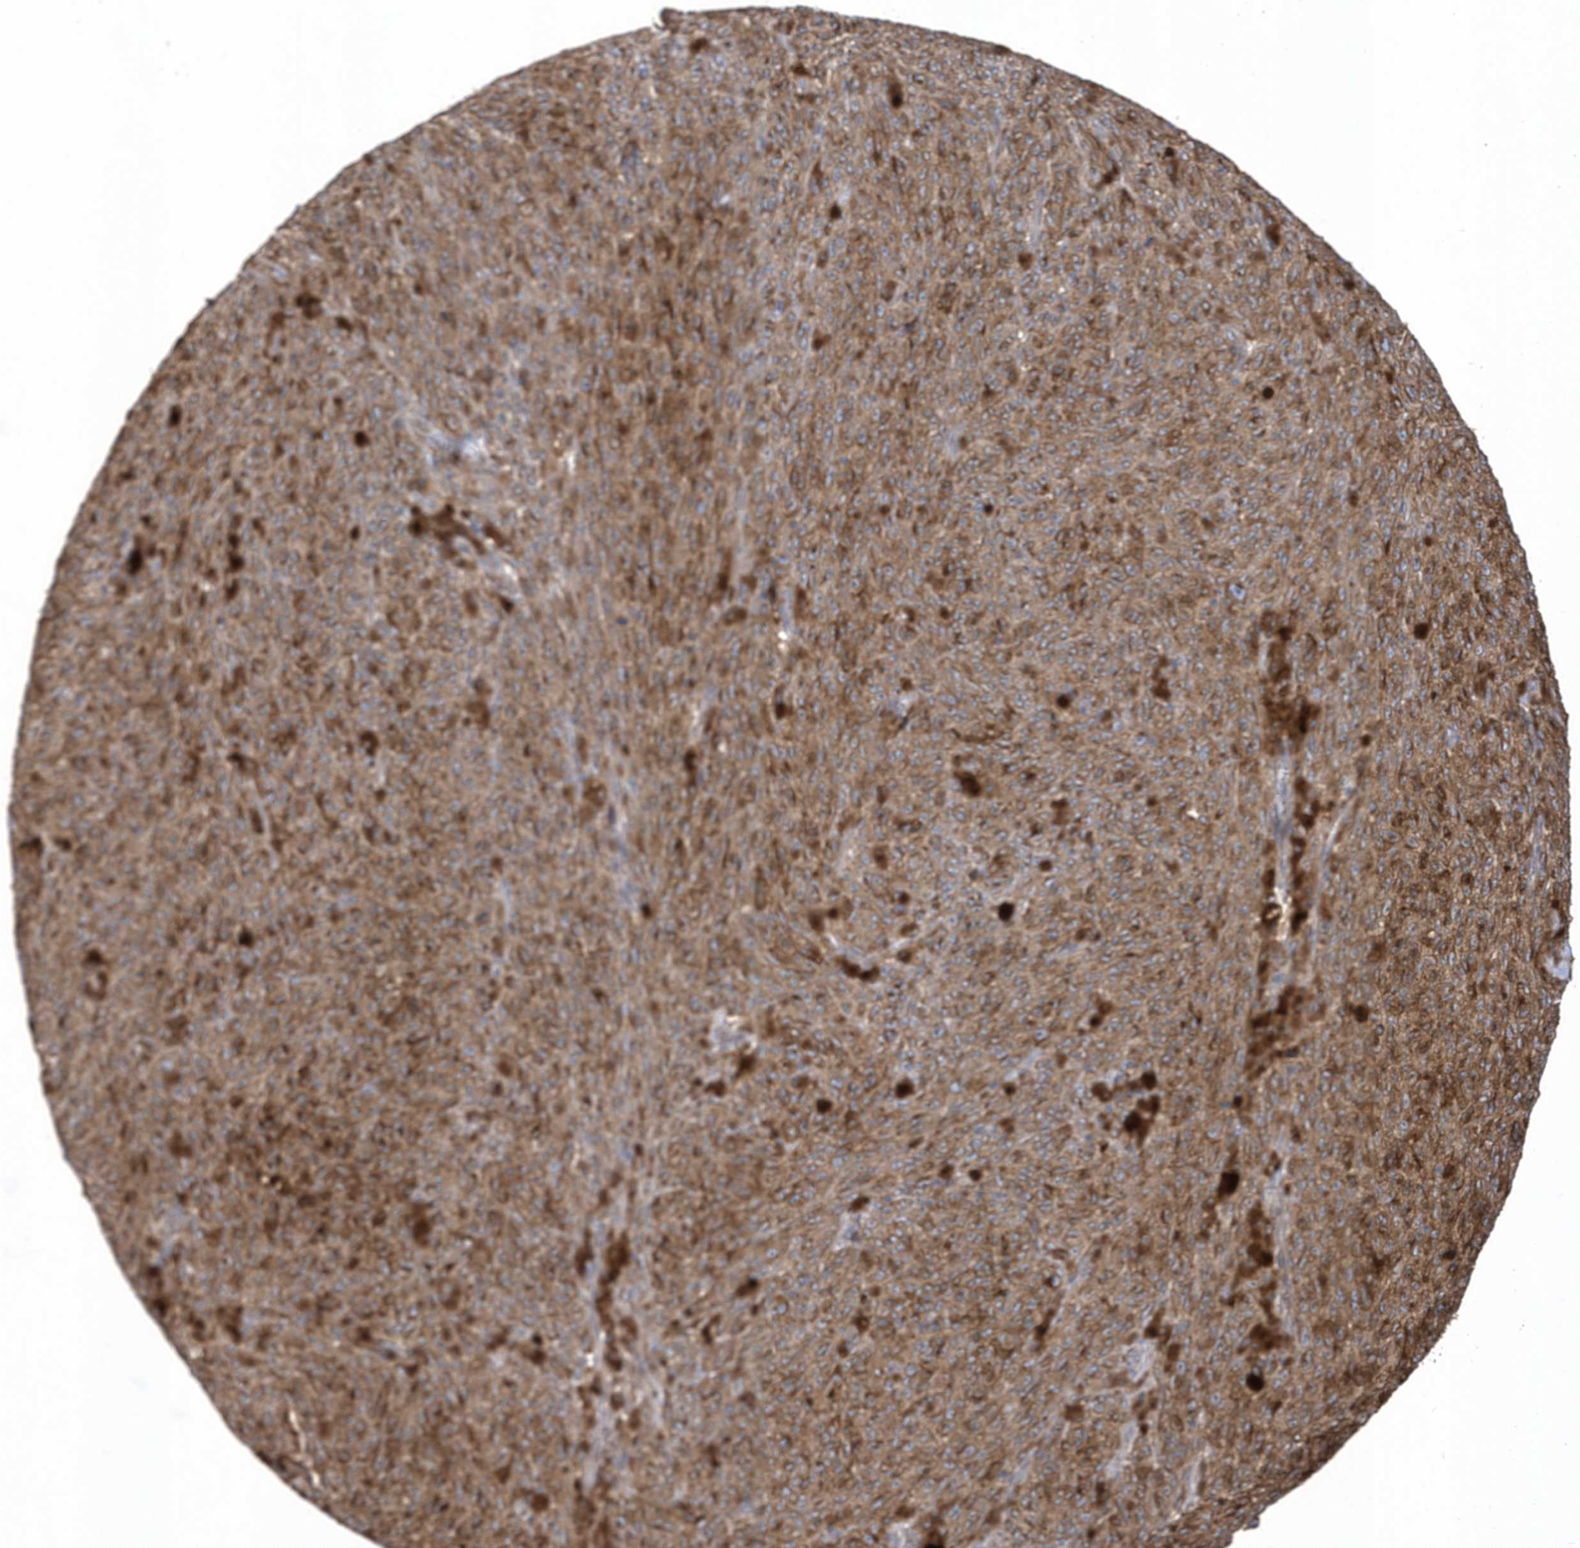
{"staining": {"intensity": "moderate", "quantity": ">75%", "location": "cytoplasmic/membranous"}, "tissue": "melanoma", "cell_type": "Tumor cells", "image_type": "cancer", "snomed": [{"axis": "morphology", "description": "Malignant melanoma, NOS"}, {"axis": "topography", "description": "Skin"}], "caption": "Protein staining of malignant melanoma tissue shows moderate cytoplasmic/membranous staining in approximately >75% of tumor cells.", "gene": "VAMP7", "patient": {"sex": "female", "age": 82}}